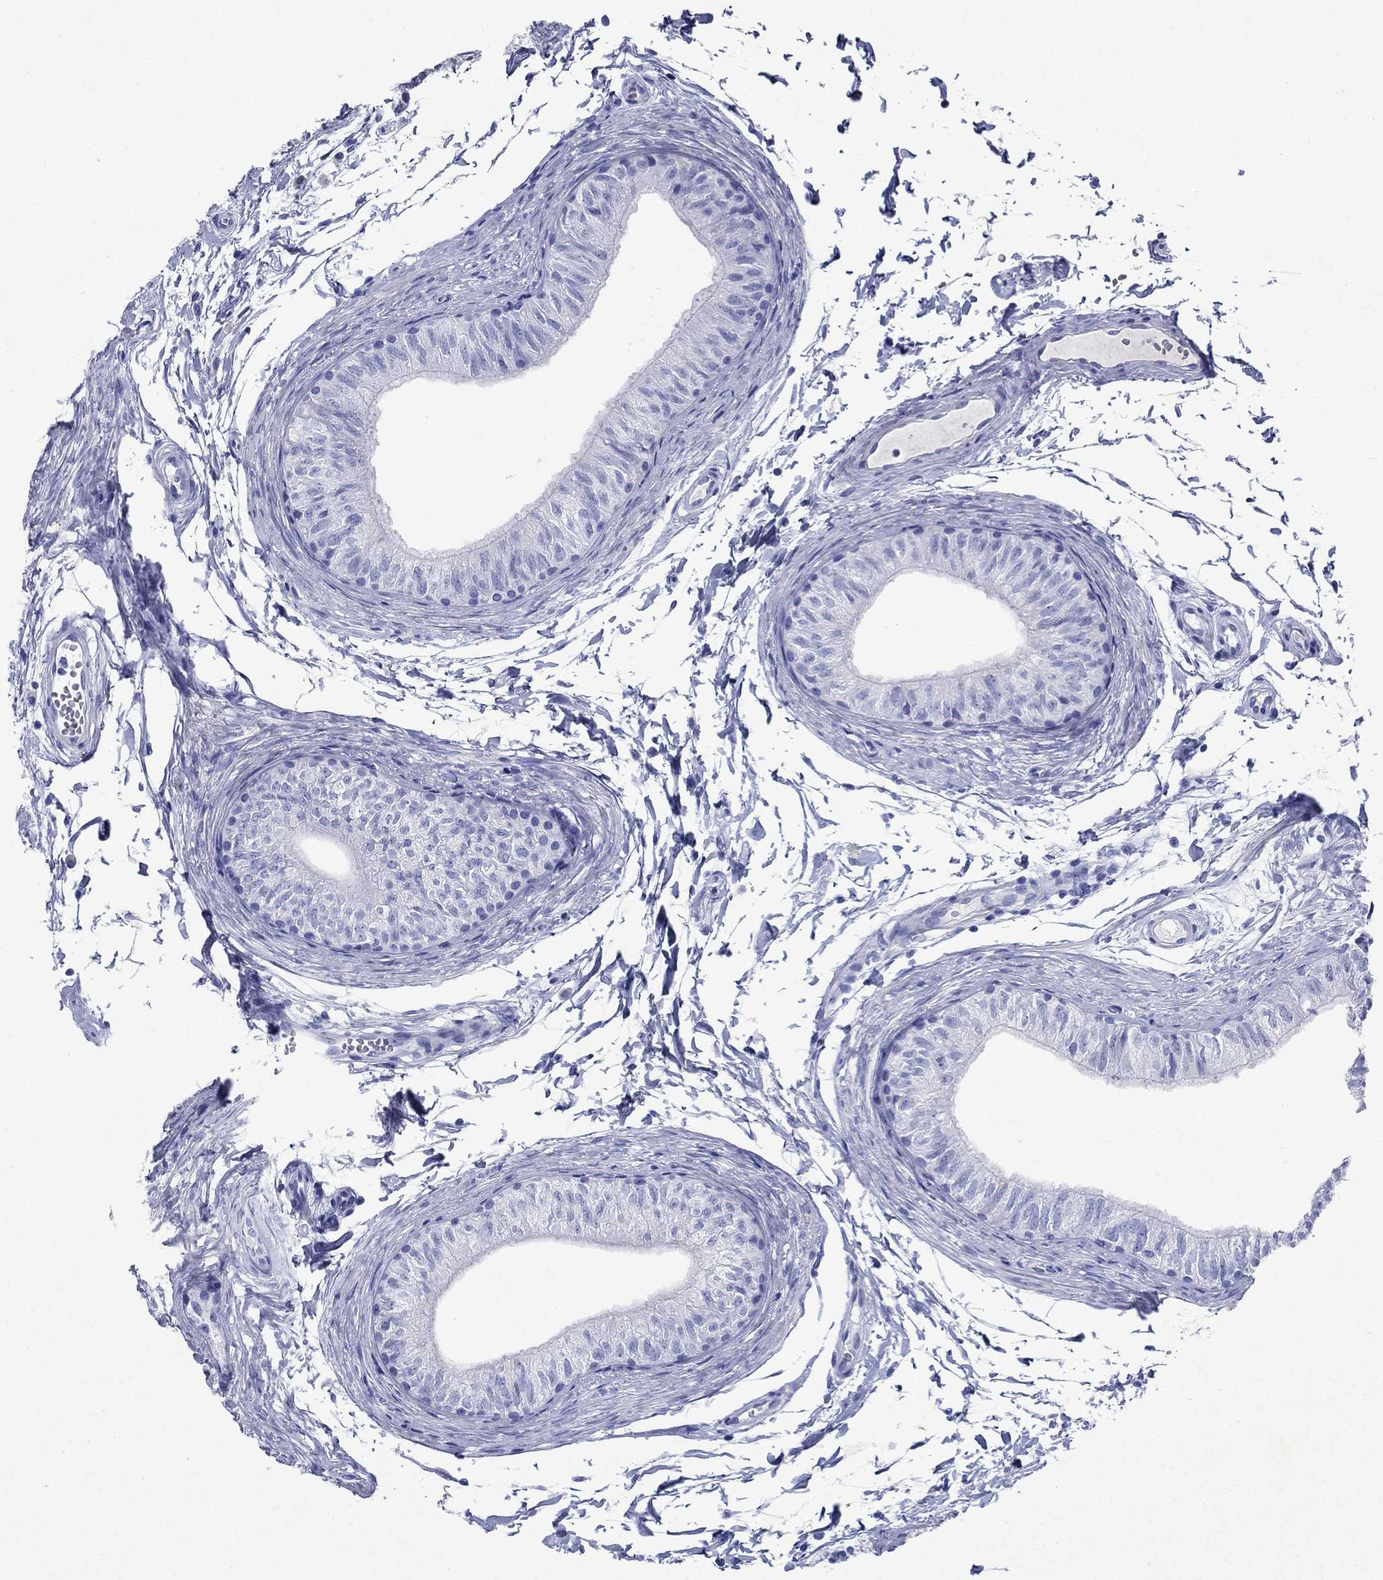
{"staining": {"intensity": "negative", "quantity": "none", "location": "none"}, "tissue": "epididymis", "cell_type": "Glandular cells", "image_type": "normal", "snomed": [{"axis": "morphology", "description": "Normal tissue, NOS"}, {"axis": "topography", "description": "Epididymis"}], "caption": "Protein analysis of unremarkable epididymis exhibits no significant expression in glandular cells. The staining was performed using DAB to visualize the protein expression in brown, while the nuclei were stained in blue with hematoxylin (Magnification: 20x).", "gene": "AZU1", "patient": {"sex": "male", "age": 22}}